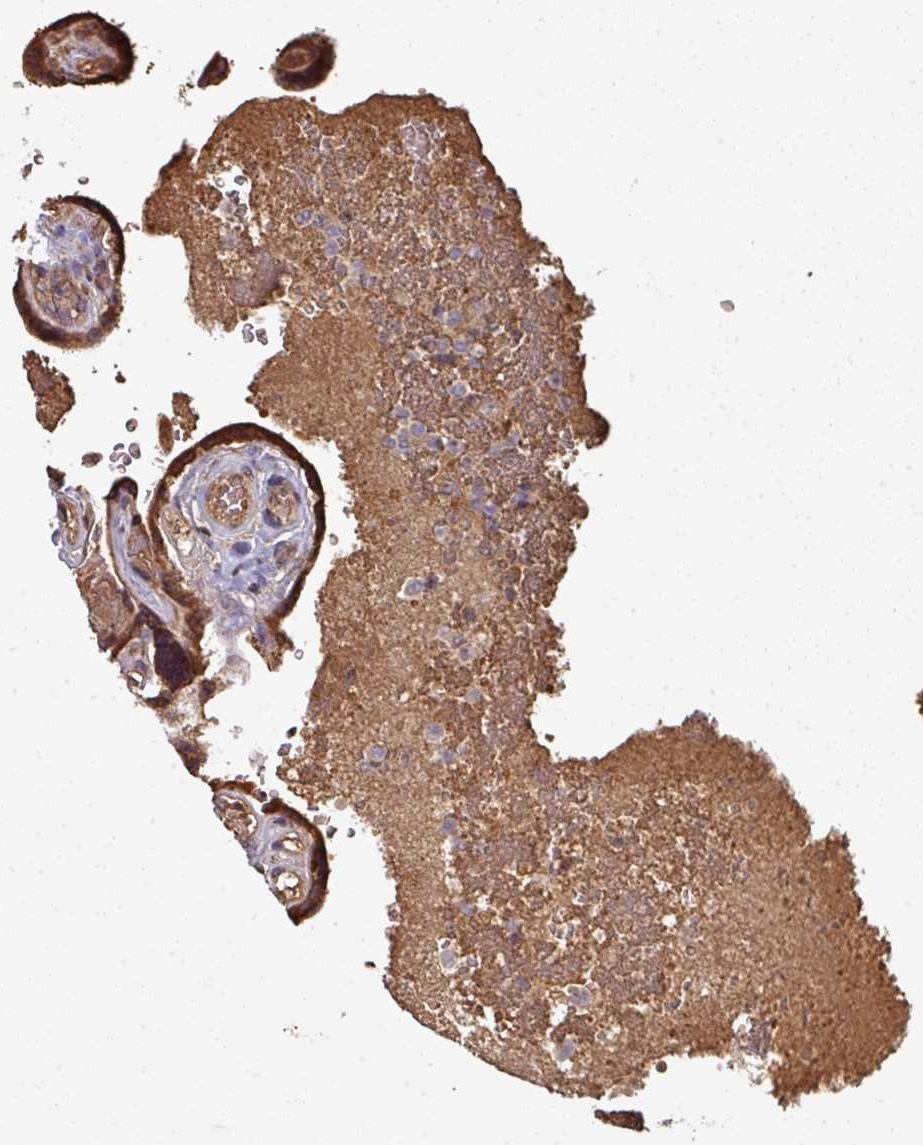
{"staining": {"intensity": "moderate", "quantity": ">75%", "location": "cytoplasmic/membranous"}, "tissue": "placenta", "cell_type": "Decidual cells", "image_type": "normal", "snomed": [{"axis": "morphology", "description": "Normal tissue, NOS"}, {"axis": "topography", "description": "Placenta"}], "caption": "Protein expression analysis of unremarkable human placenta reveals moderate cytoplasmic/membranous positivity in approximately >75% of decidual cells. The staining is performed using DAB brown chromogen to label protein expression. The nuclei are counter-stained blue using hematoxylin.", "gene": "EDEM2", "patient": {"sex": "female", "age": 32}}